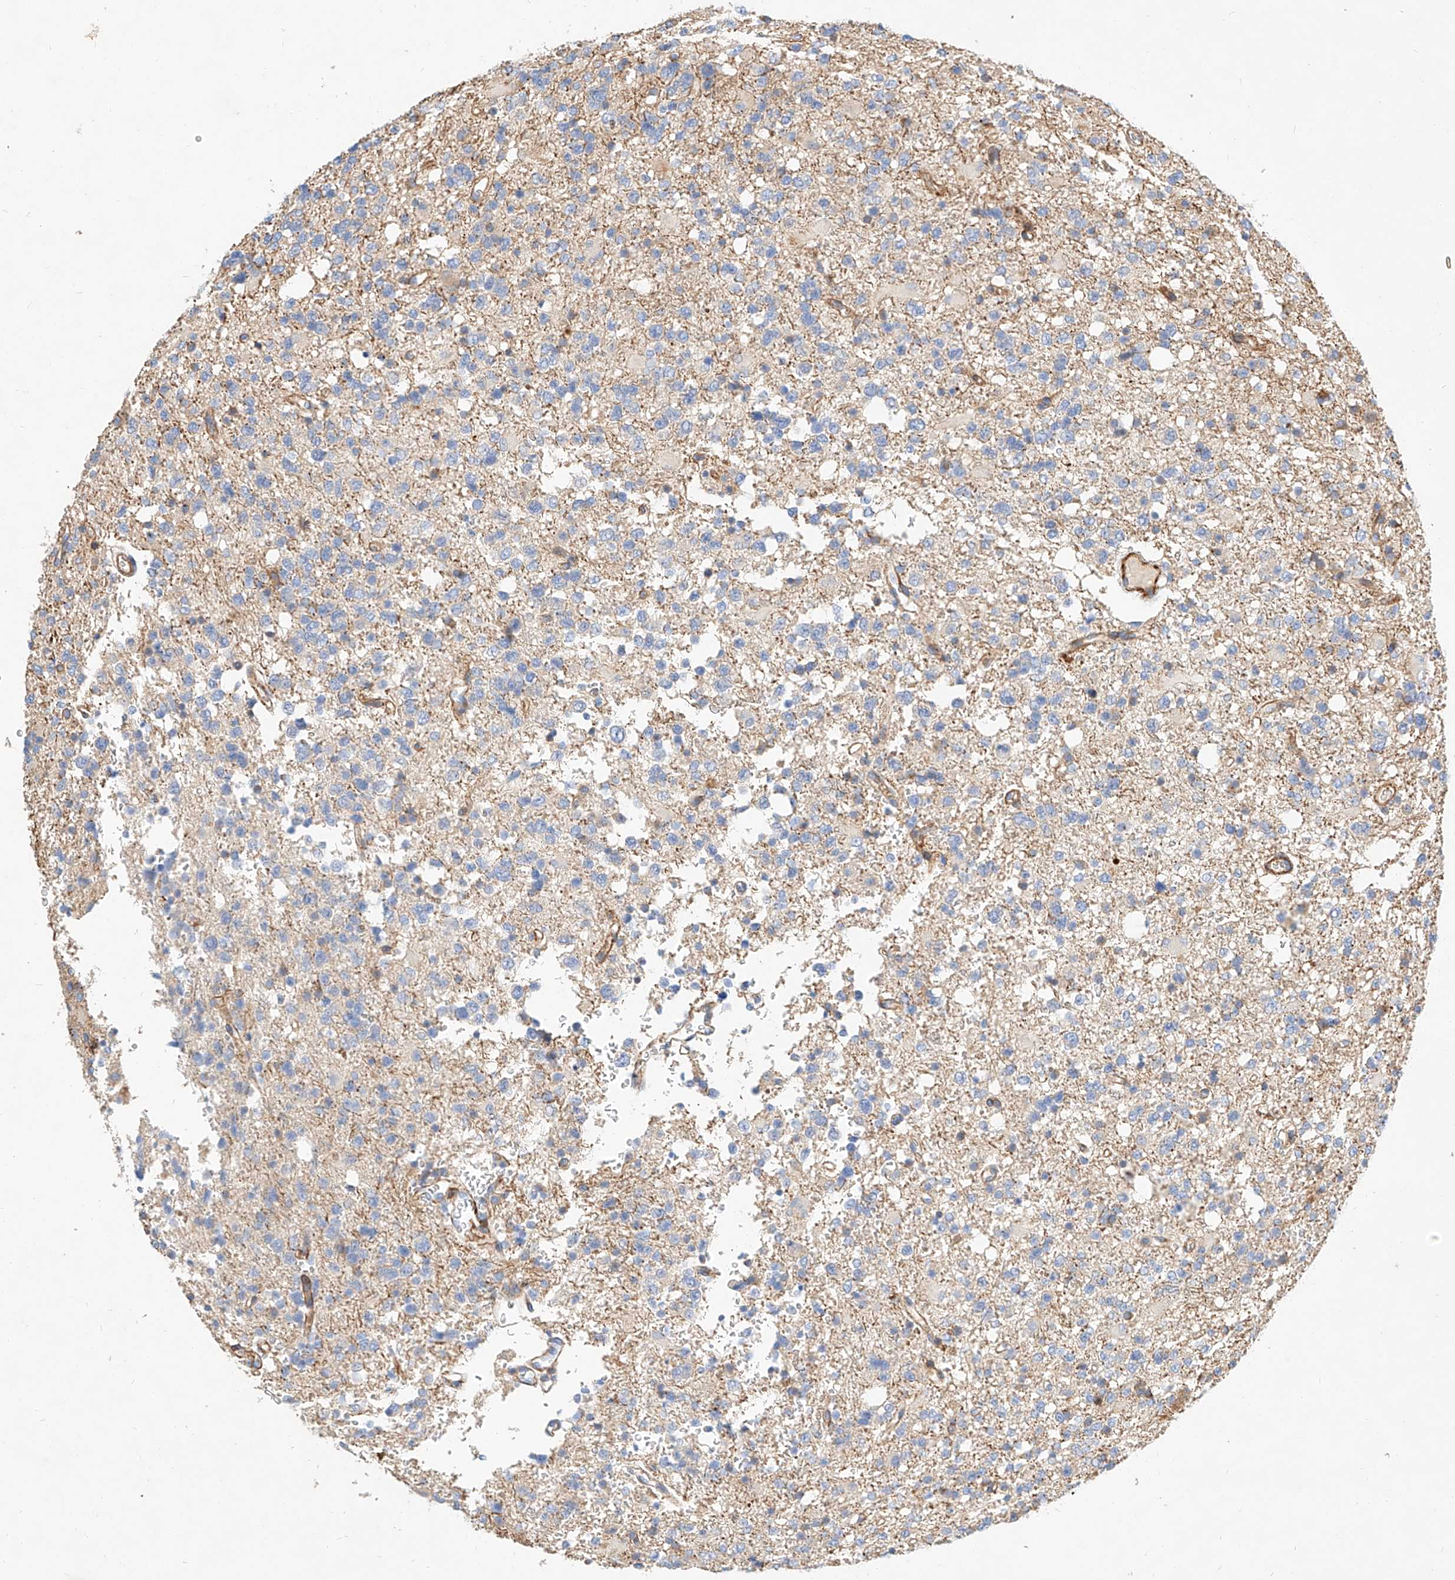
{"staining": {"intensity": "negative", "quantity": "none", "location": "none"}, "tissue": "glioma", "cell_type": "Tumor cells", "image_type": "cancer", "snomed": [{"axis": "morphology", "description": "Glioma, malignant, High grade"}, {"axis": "topography", "description": "Brain"}], "caption": "Immunohistochemistry micrograph of neoplastic tissue: high-grade glioma (malignant) stained with DAB displays no significant protein positivity in tumor cells.", "gene": "KCNH5", "patient": {"sex": "female", "age": 62}}